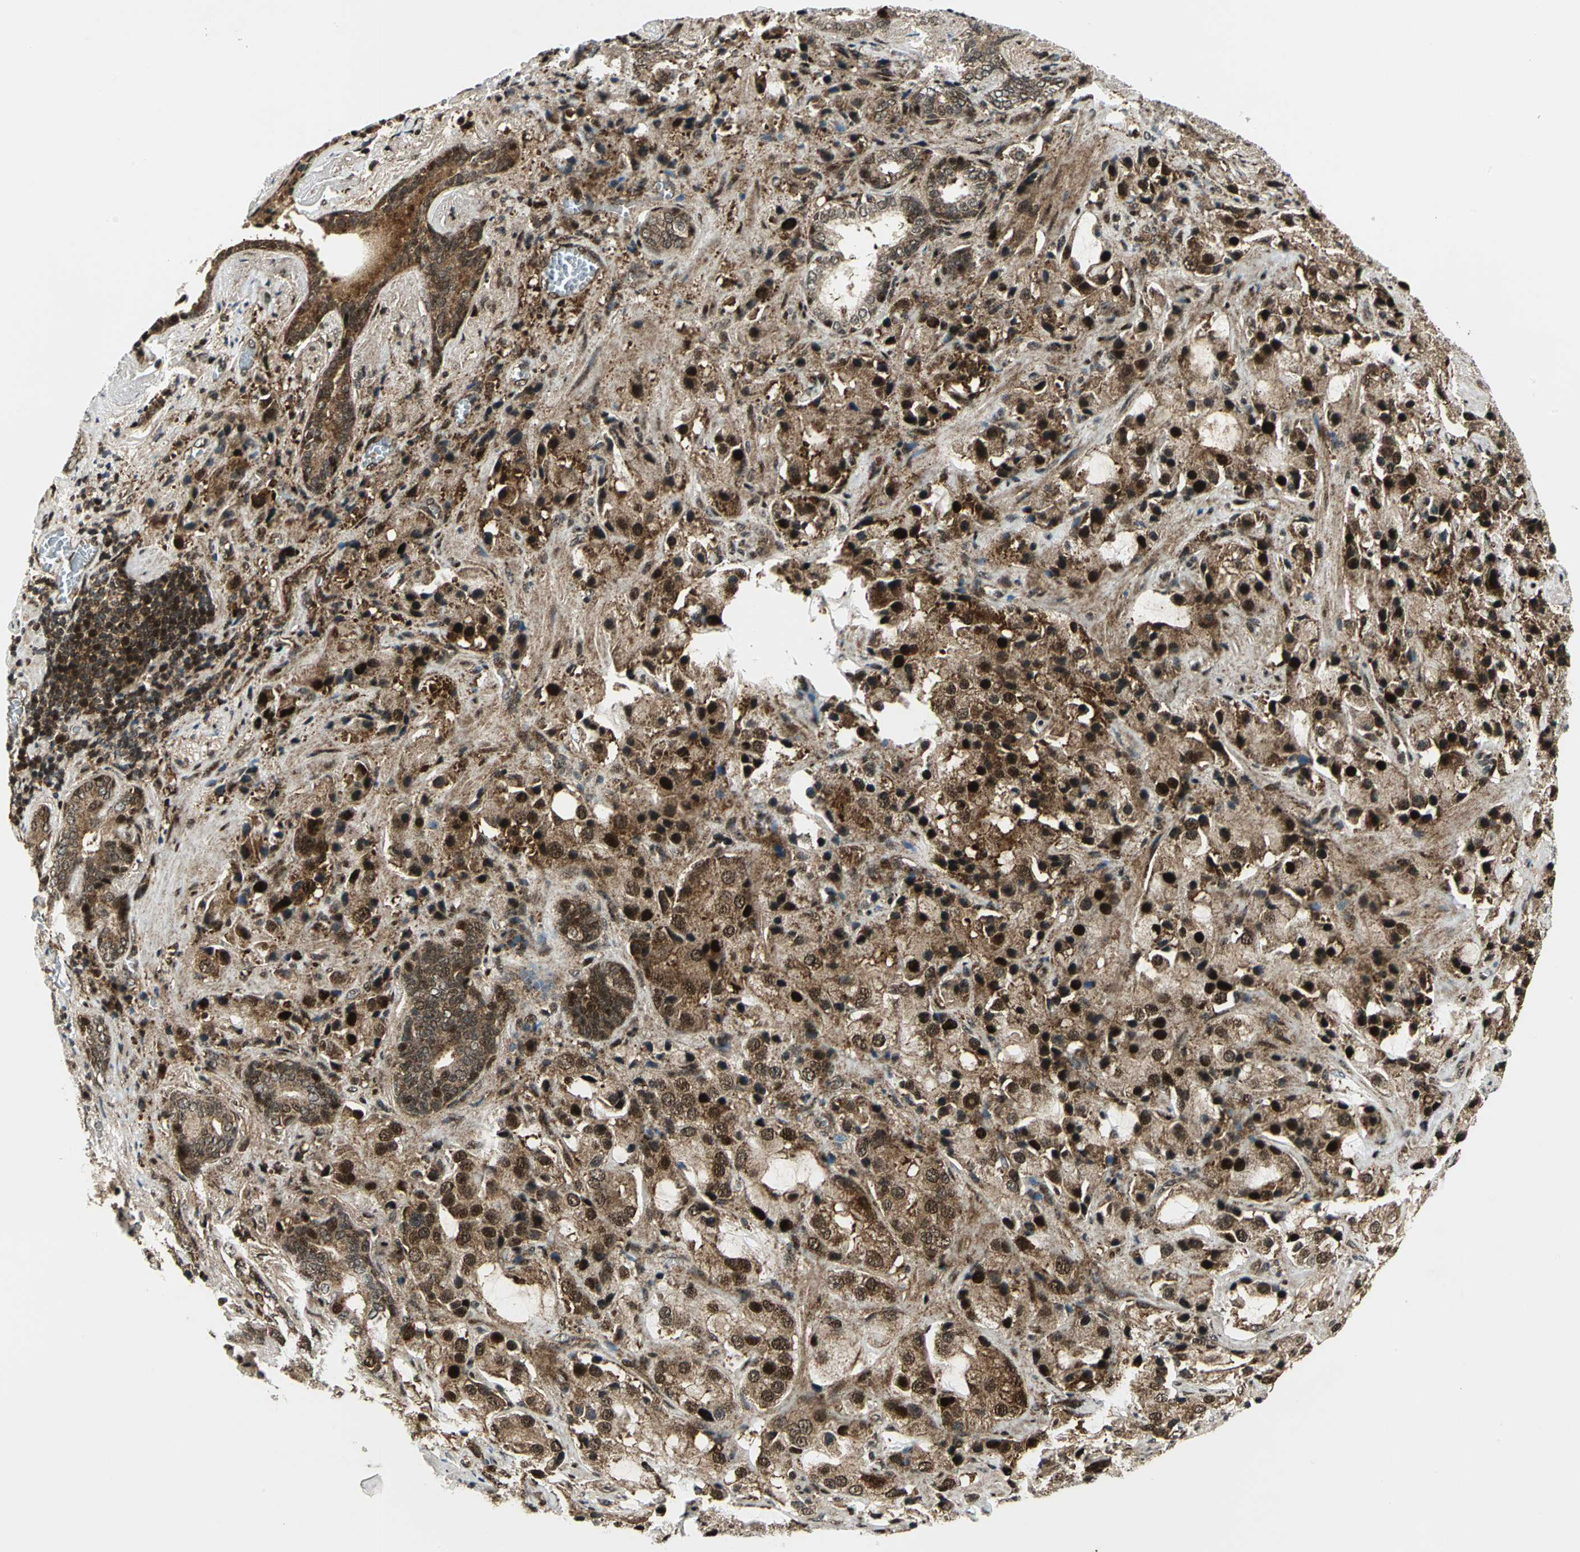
{"staining": {"intensity": "strong", "quantity": ">75%", "location": "cytoplasmic/membranous,nuclear"}, "tissue": "prostate cancer", "cell_type": "Tumor cells", "image_type": "cancer", "snomed": [{"axis": "morphology", "description": "Adenocarcinoma, High grade"}, {"axis": "topography", "description": "Prostate"}], "caption": "Immunohistochemistry (DAB (3,3'-diaminobenzidine)) staining of prostate high-grade adenocarcinoma shows strong cytoplasmic/membranous and nuclear protein staining in about >75% of tumor cells.", "gene": "COPS5", "patient": {"sex": "male", "age": 70}}